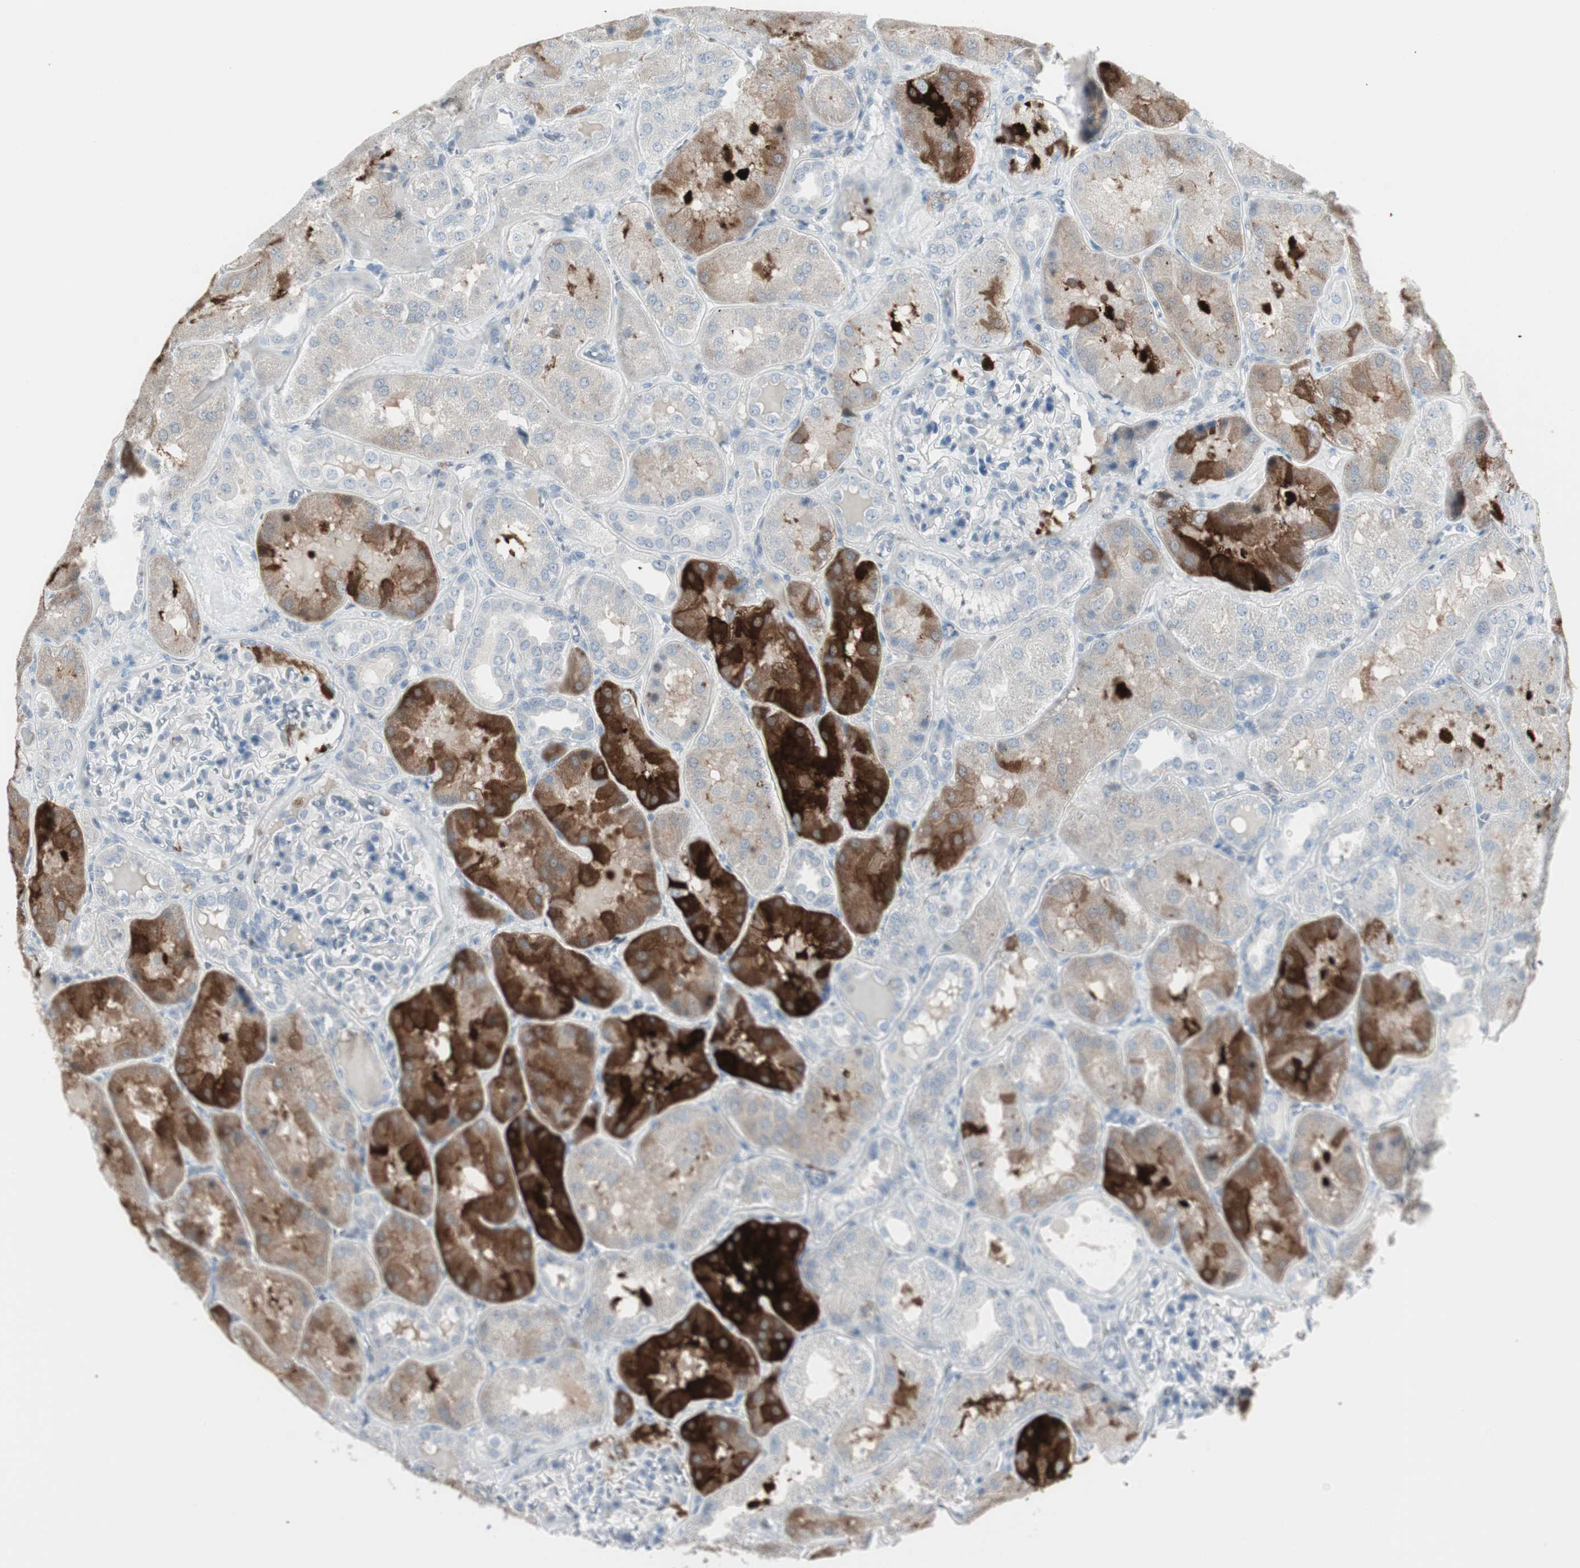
{"staining": {"intensity": "negative", "quantity": "none", "location": "none"}, "tissue": "kidney", "cell_type": "Cells in glomeruli", "image_type": "normal", "snomed": [{"axis": "morphology", "description": "Normal tissue, NOS"}, {"axis": "topography", "description": "Kidney"}], "caption": "This is a histopathology image of IHC staining of benign kidney, which shows no staining in cells in glomeruli.", "gene": "MAP4K4", "patient": {"sex": "female", "age": 56}}